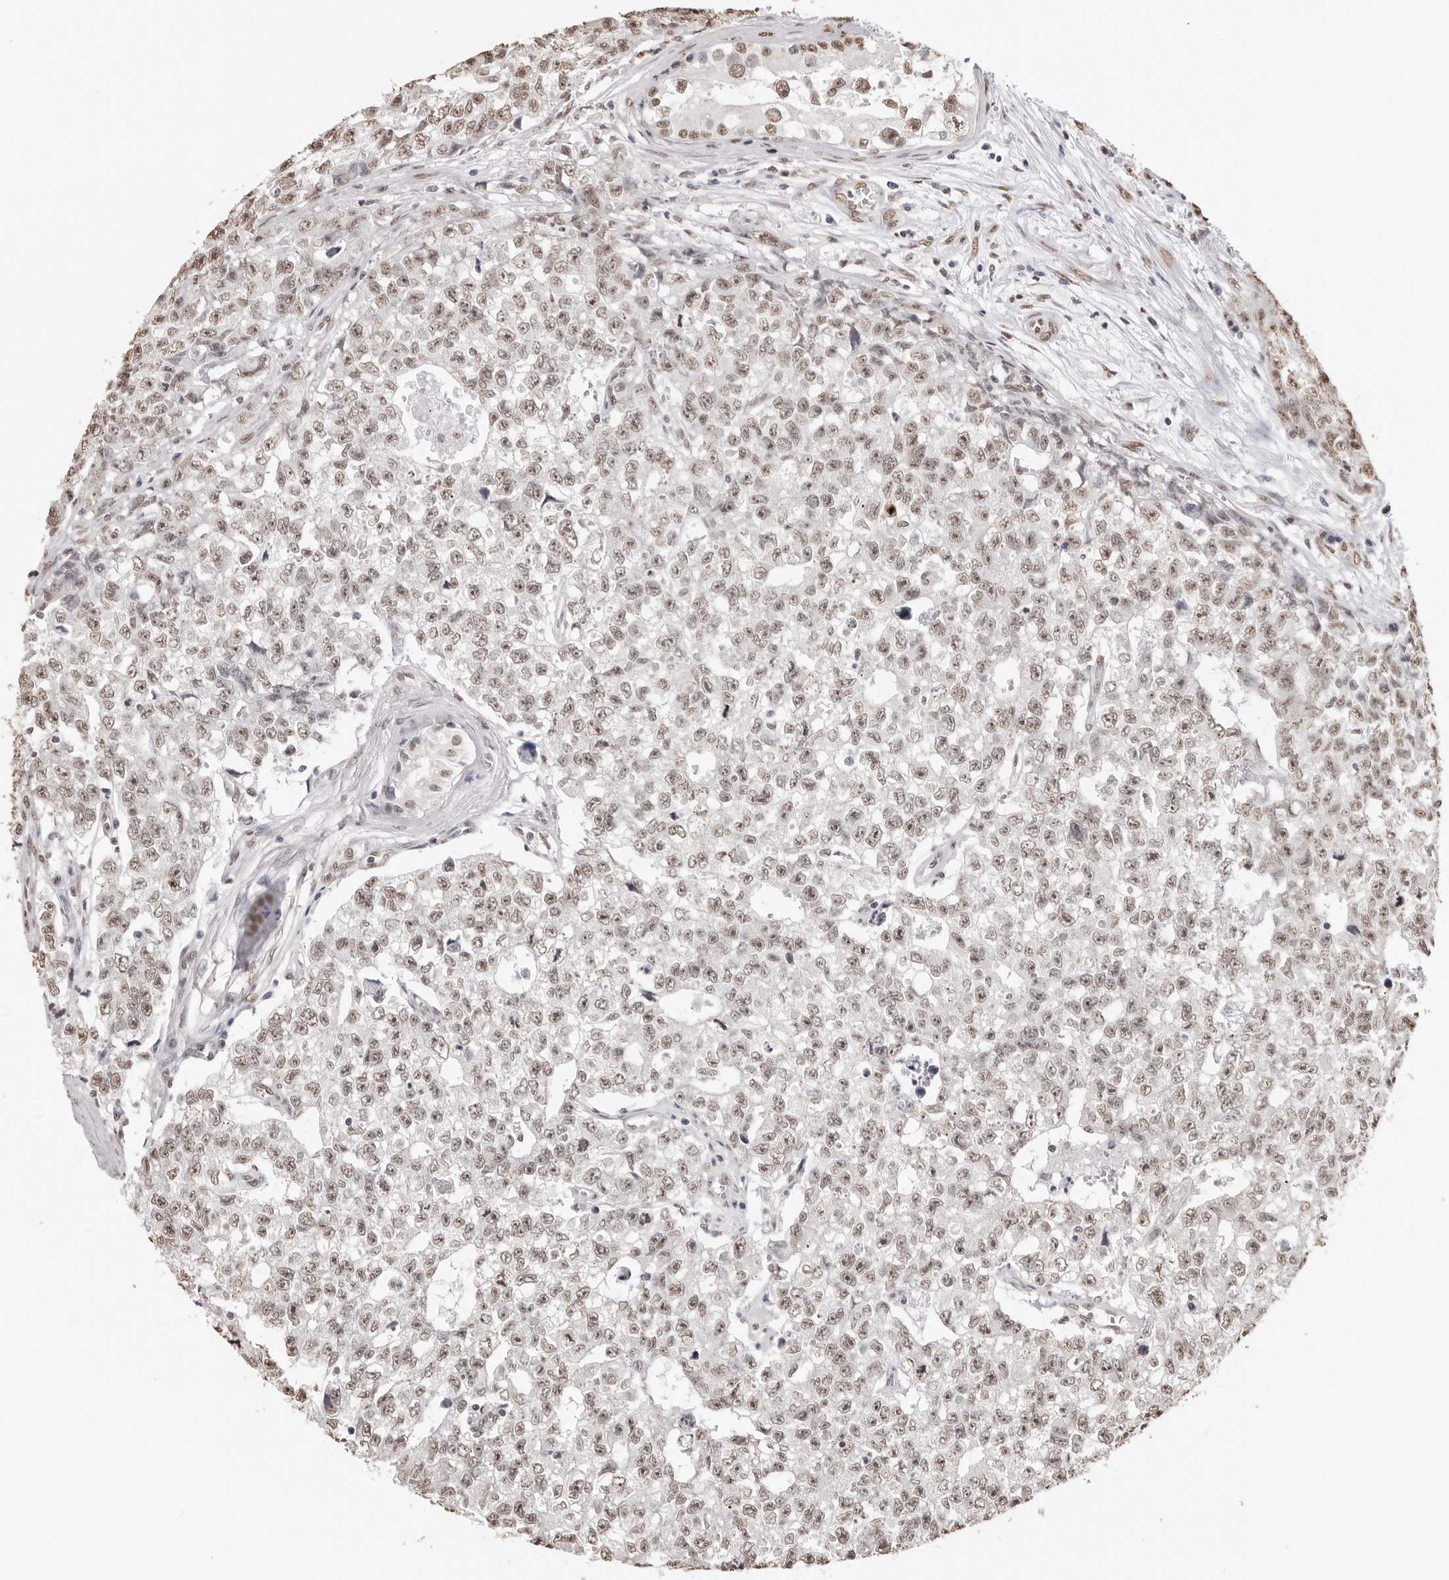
{"staining": {"intensity": "weak", "quantity": ">75%", "location": "nuclear"}, "tissue": "testis cancer", "cell_type": "Tumor cells", "image_type": "cancer", "snomed": [{"axis": "morphology", "description": "Carcinoma, Embryonal, NOS"}, {"axis": "topography", "description": "Testis"}], "caption": "Immunohistochemistry image of neoplastic tissue: human testis cancer (embryonal carcinoma) stained using immunohistochemistry displays low levels of weak protein expression localized specifically in the nuclear of tumor cells, appearing as a nuclear brown color.", "gene": "OLIG3", "patient": {"sex": "male", "age": 28}}